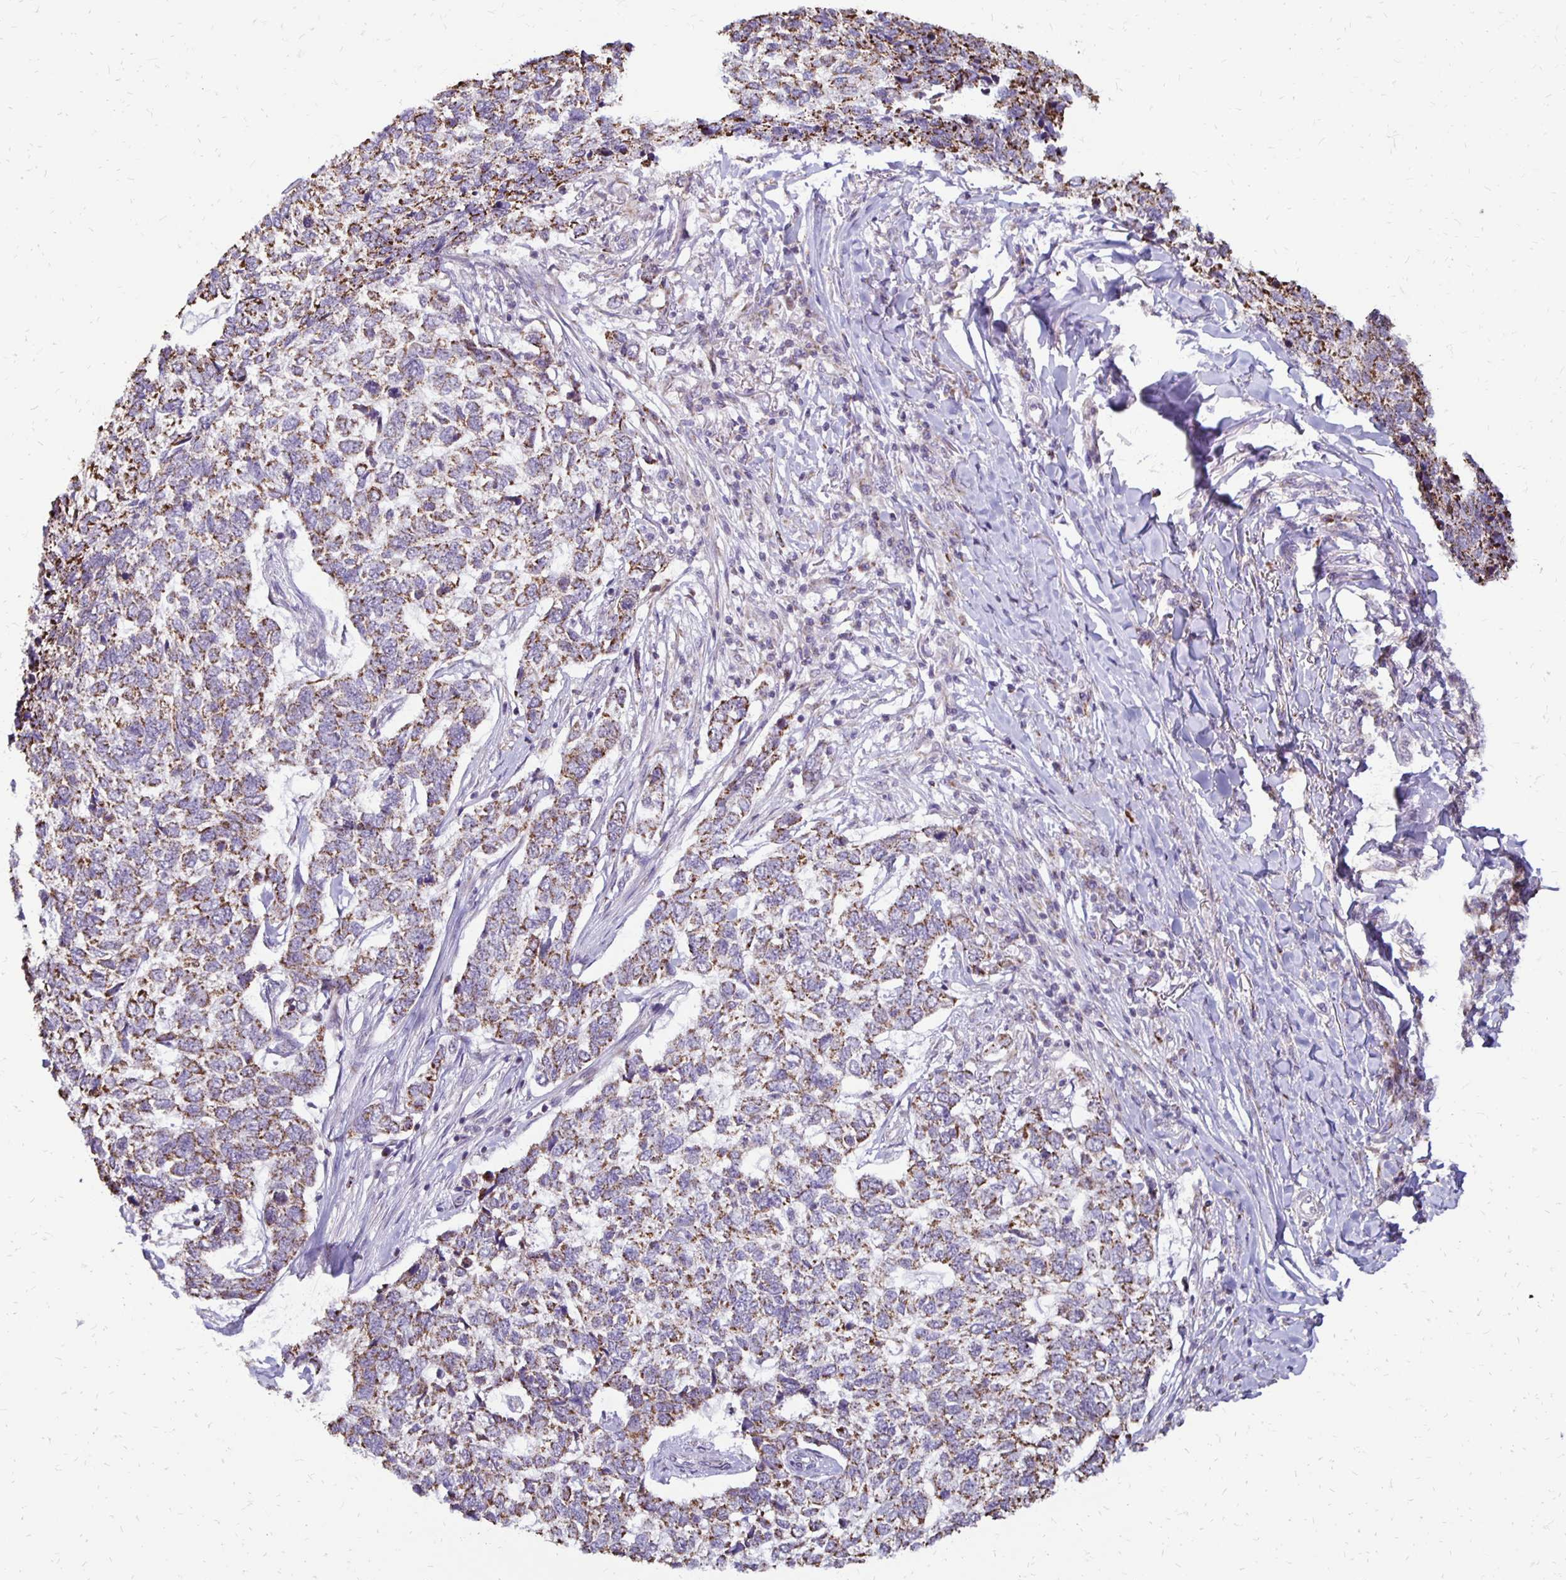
{"staining": {"intensity": "moderate", "quantity": "25%-75%", "location": "cytoplasmic/membranous"}, "tissue": "skin cancer", "cell_type": "Tumor cells", "image_type": "cancer", "snomed": [{"axis": "morphology", "description": "Basal cell carcinoma"}, {"axis": "topography", "description": "Skin"}], "caption": "Protein expression analysis of human skin basal cell carcinoma reveals moderate cytoplasmic/membranous staining in approximately 25%-75% of tumor cells.", "gene": "IER3", "patient": {"sex": "female", "age": 65}}